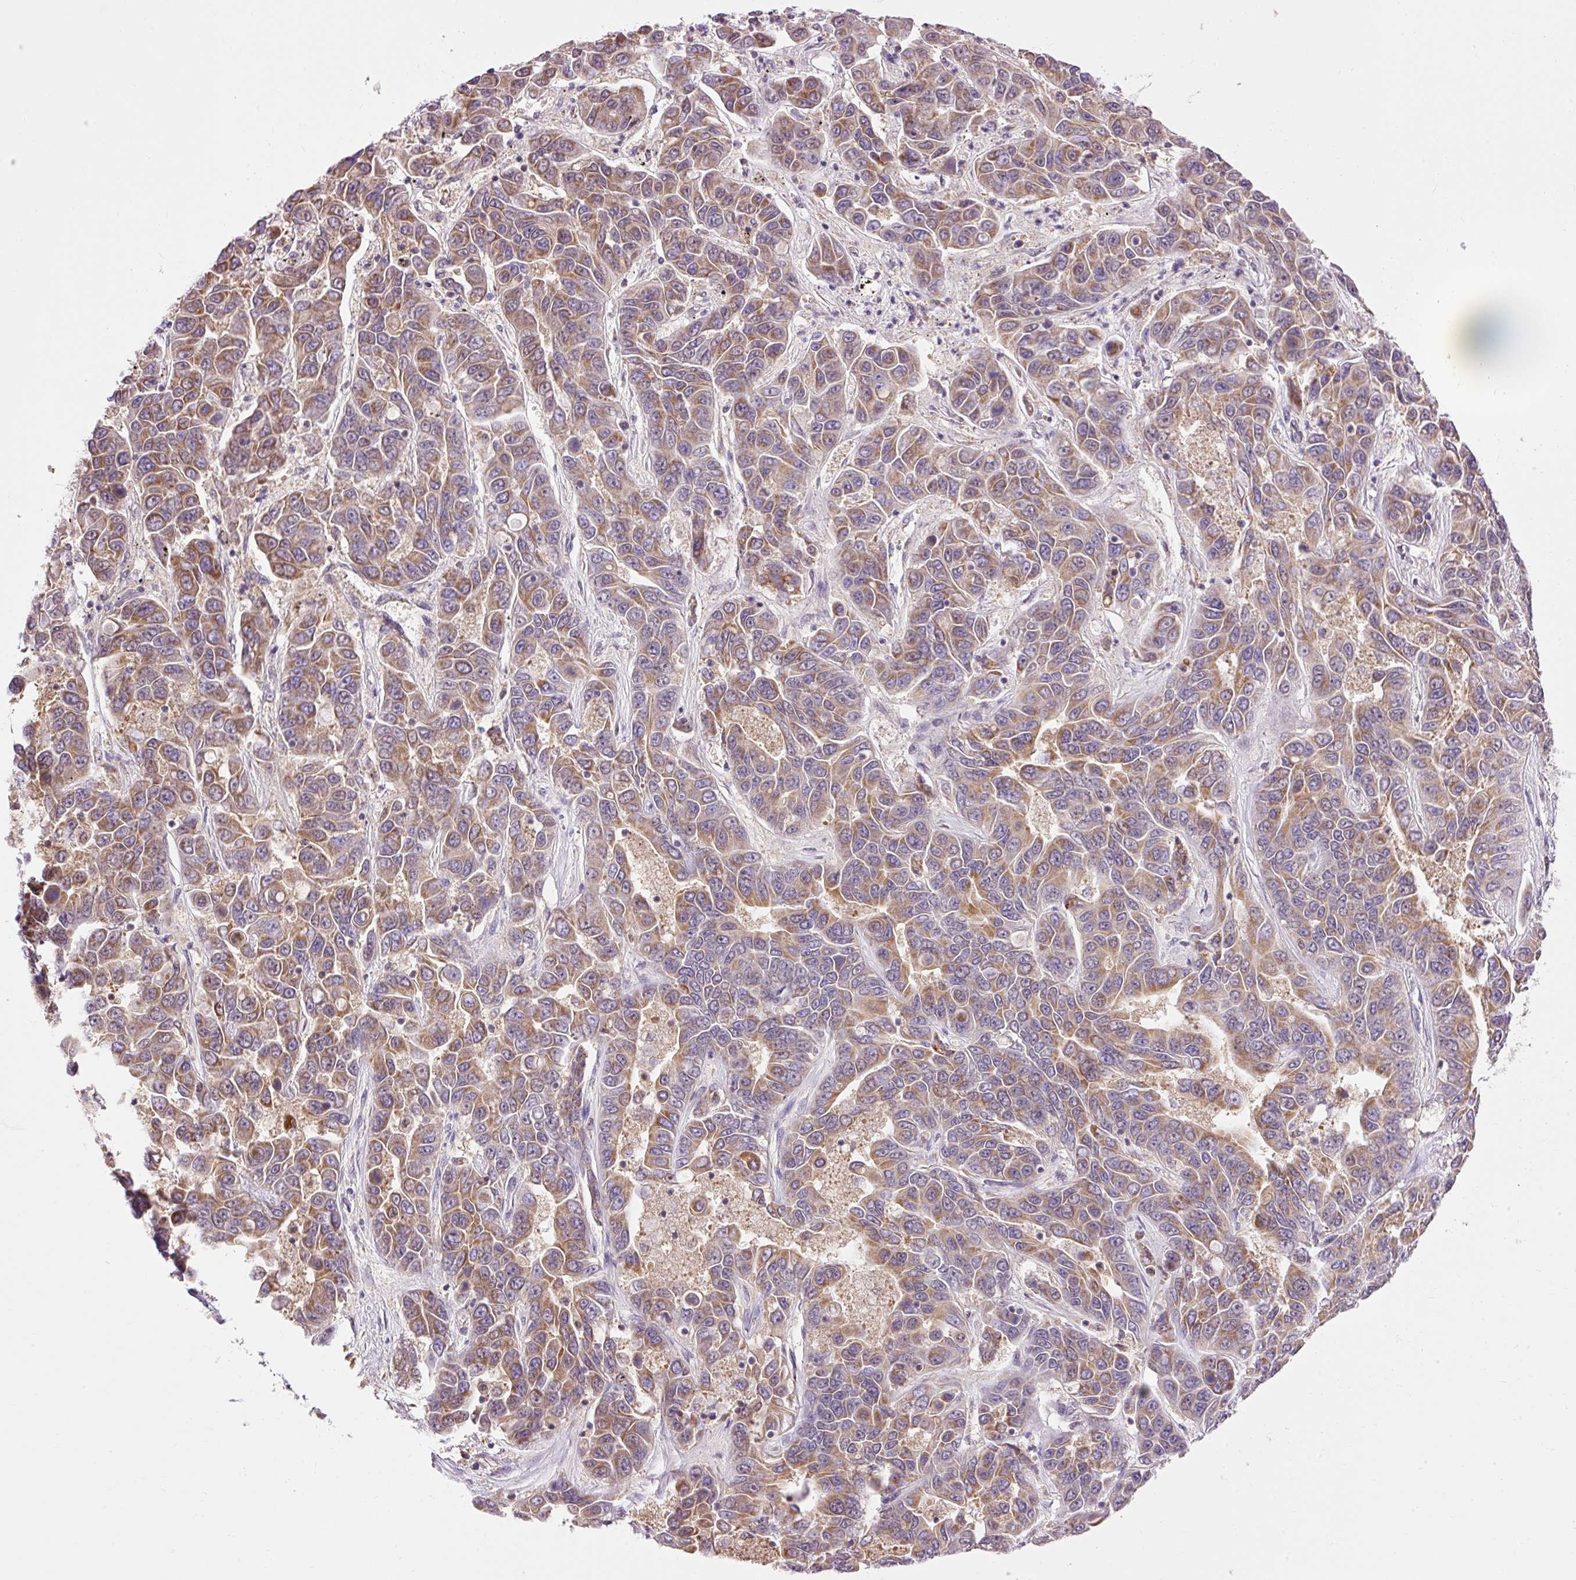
{"staining": {"intensity": "moderate", "quantity": ">75%", "location": "cytoplasmic/membranous"}, "tissue": "liver cancer", "cell_type": "Tumor cells", "image_type": "cancer", "snomed": [{"axis": "morphology", "description": "Cholangiocarcinoma"}, {"axis": "topography", "description": "Liver"}], "caption": "Immunohistochemistry image of liver cancer (cholangiocarcinoma) stained for a protein (brown), which reveals medium levels of moderate cytoplasmic/membranous expression in approximately >75% of tumor cells.", "gene": "IMMT", "patient": {"sex": "female", "age": 52}}